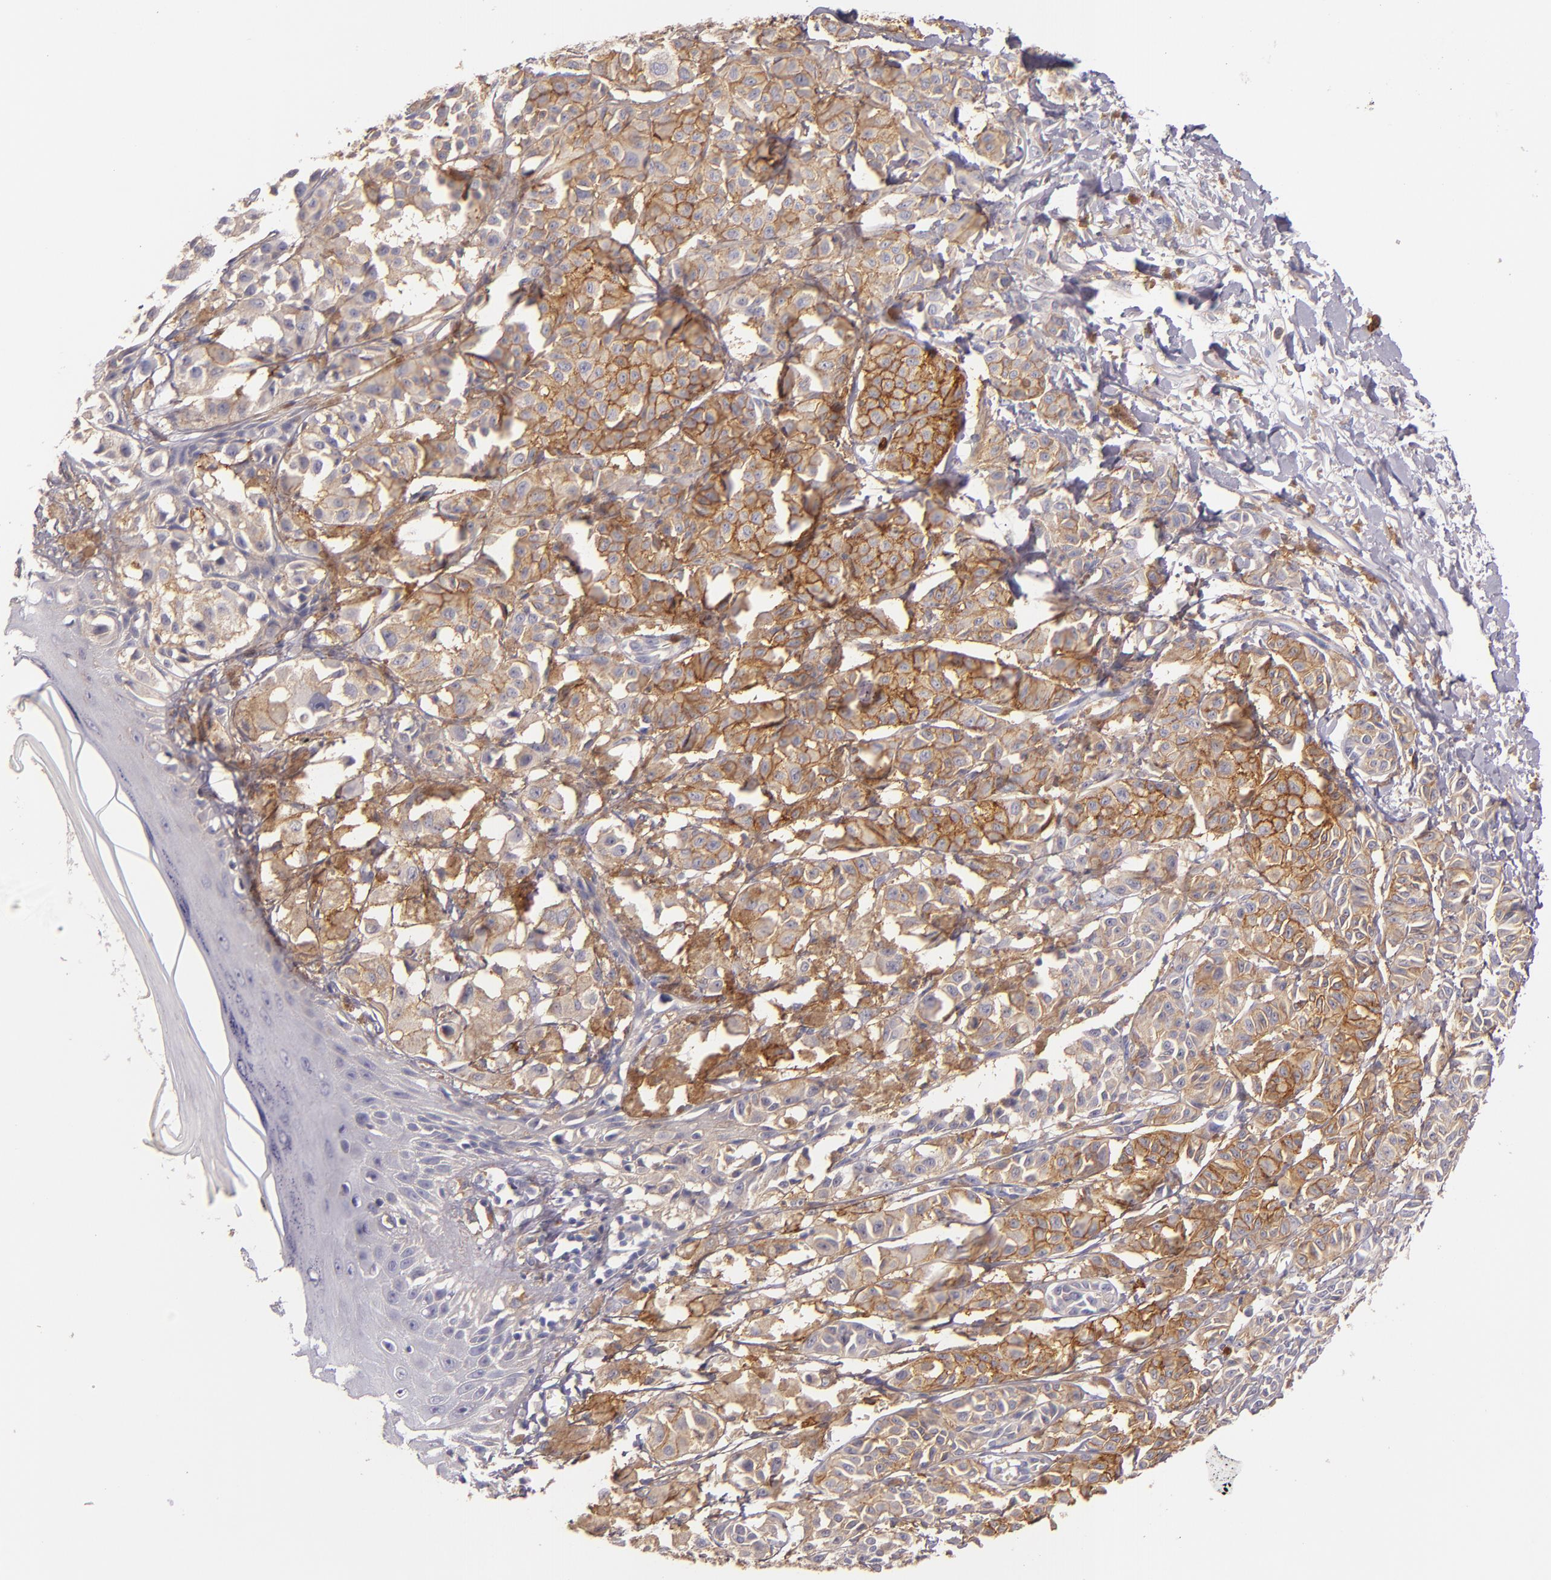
{"staining": {"intensity": "moderate", "quantity": ">75%", "location": "cytoplasmic/membranous"}, "tissue": "melanoma", "cell_type": "Tumor cells", "image_type": "cancer", "snomed": [{"axis": "morphology", "description": "Malignant melanoma, NOS"}, {"axis": "topography", "description": "Skin"}], "caption": "Moderate cytoplasmic/membranous positivity is seen in about >75% of tumor cells in malignant melanoma.", "gene": "C5AR1", "patient": {"sex": "male", "age": 76}}